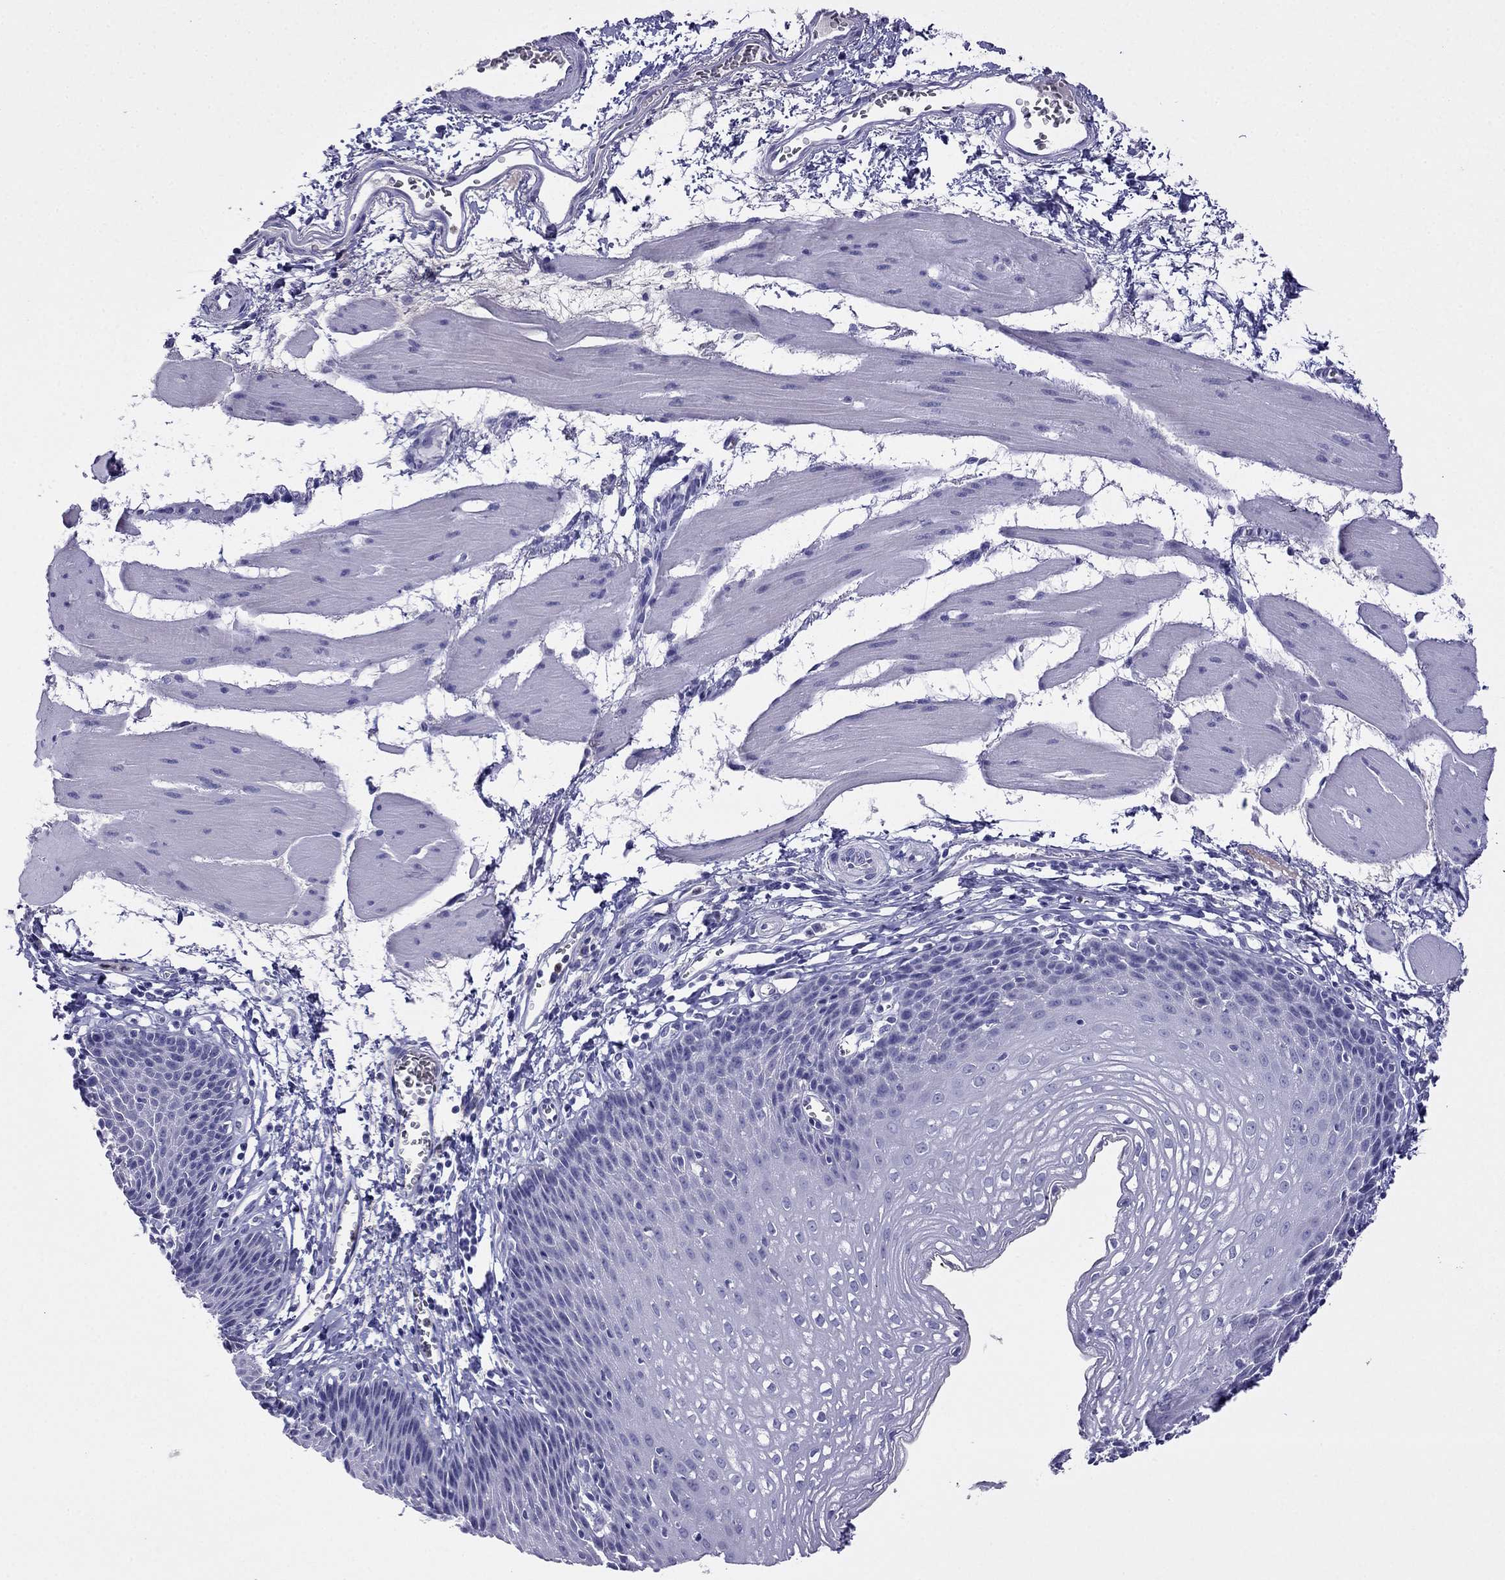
{"staining": {"intensity": "negative", "quantity": "none", "location": "none"}, "tissue": "esophagus", "cell_type": "Squamous epithelial cells", "image_type": "normal", "snomed": [{"axis": "morphology", "description": "Normal tissue, NOS"}, {"axis": "topography", "description": "Esophagus"}], "caption": "Immunohistochemistry of benign esophagus shows no expression in squamous epithelial cells.", "gene": "CDHR4", "patient": {"sex": "female", "age": 64}}